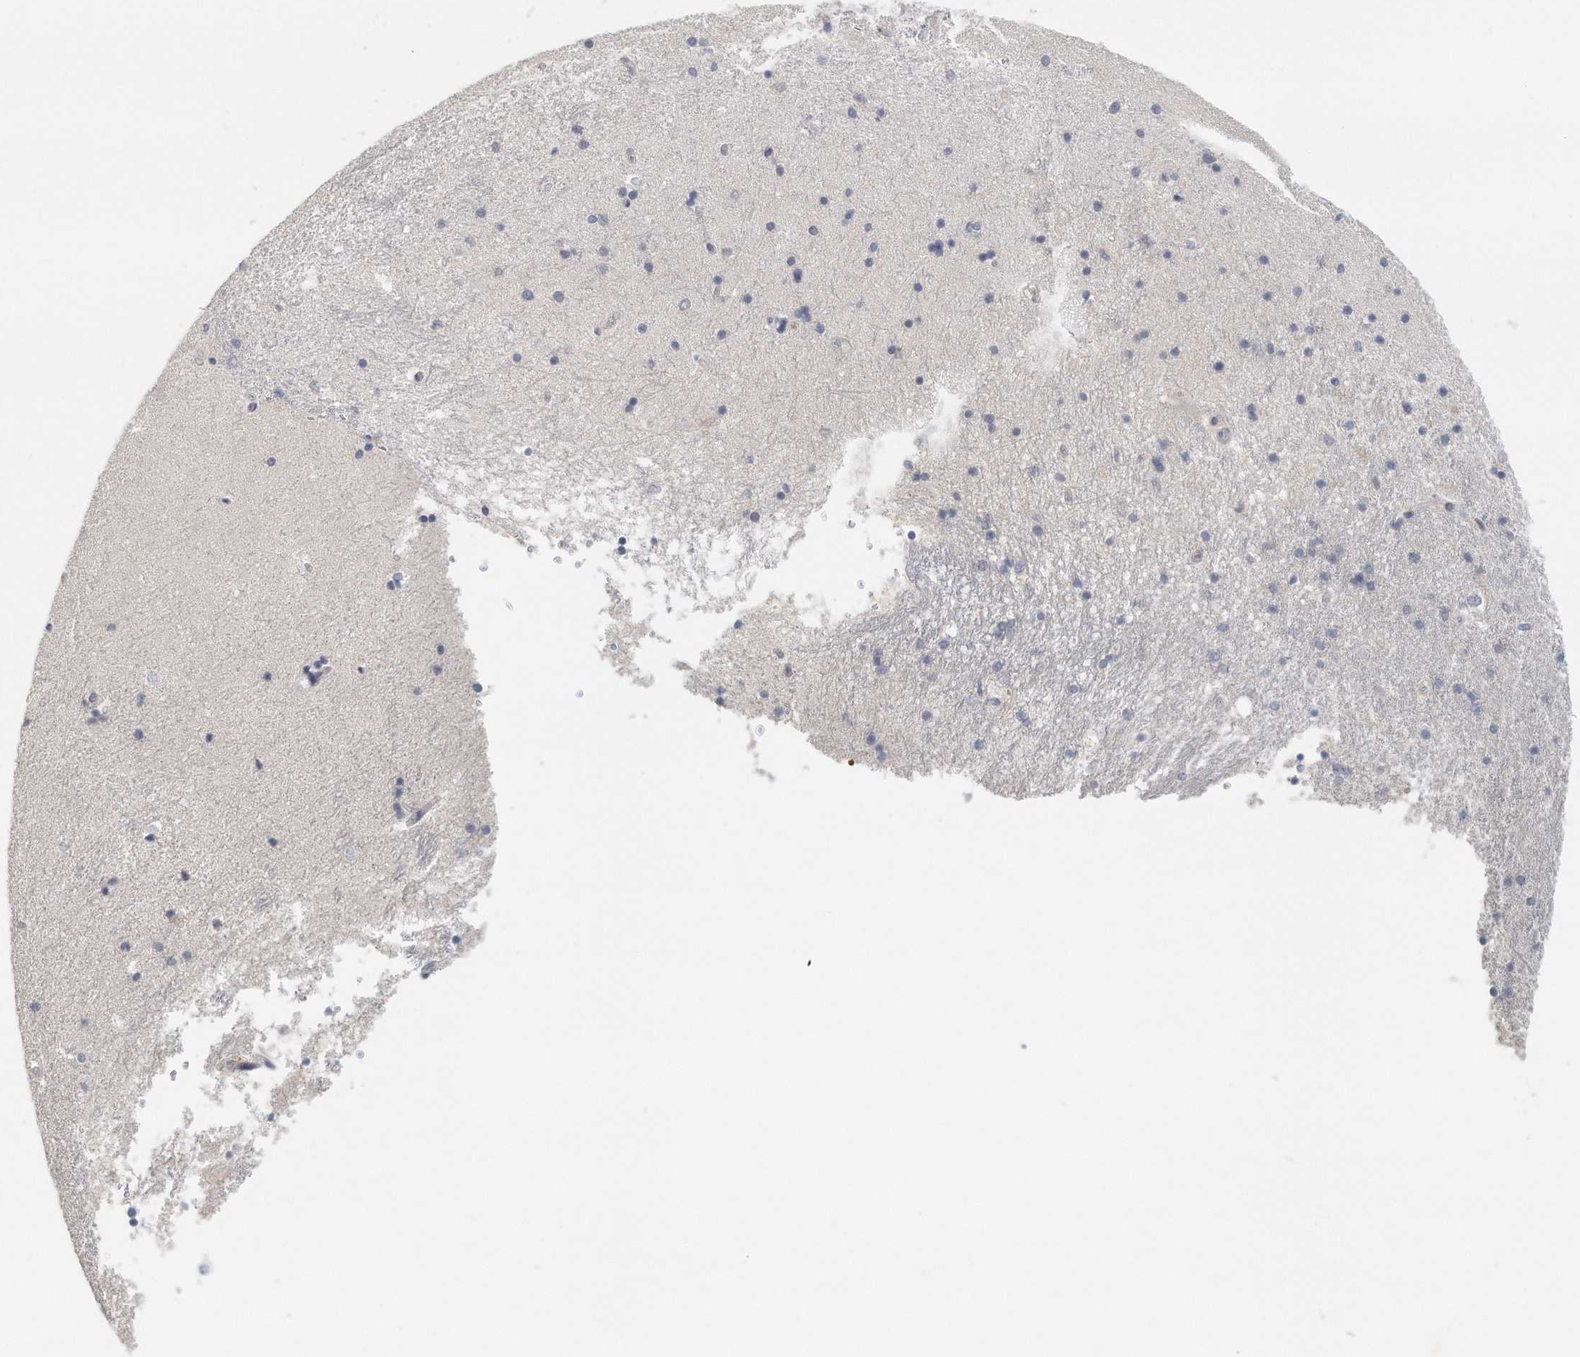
{"staining": {"intensity": "negative", "quantity": "none", "location": "none"}, "tissue": "hippocampus", "cell_type": "Glial cells", "image_type": "normal", "snomed": [{"axis": "morphology", "description": "Normal tissue, NOS"}, {"axis": "topography", "description": "Hippocampus"}], "caption": "Protein analysis of unremarkable hippocampus demonstrates no significant staining in glial cells.", "gene": "DDX43", "patient": {"sex": "male", "age": 45}}